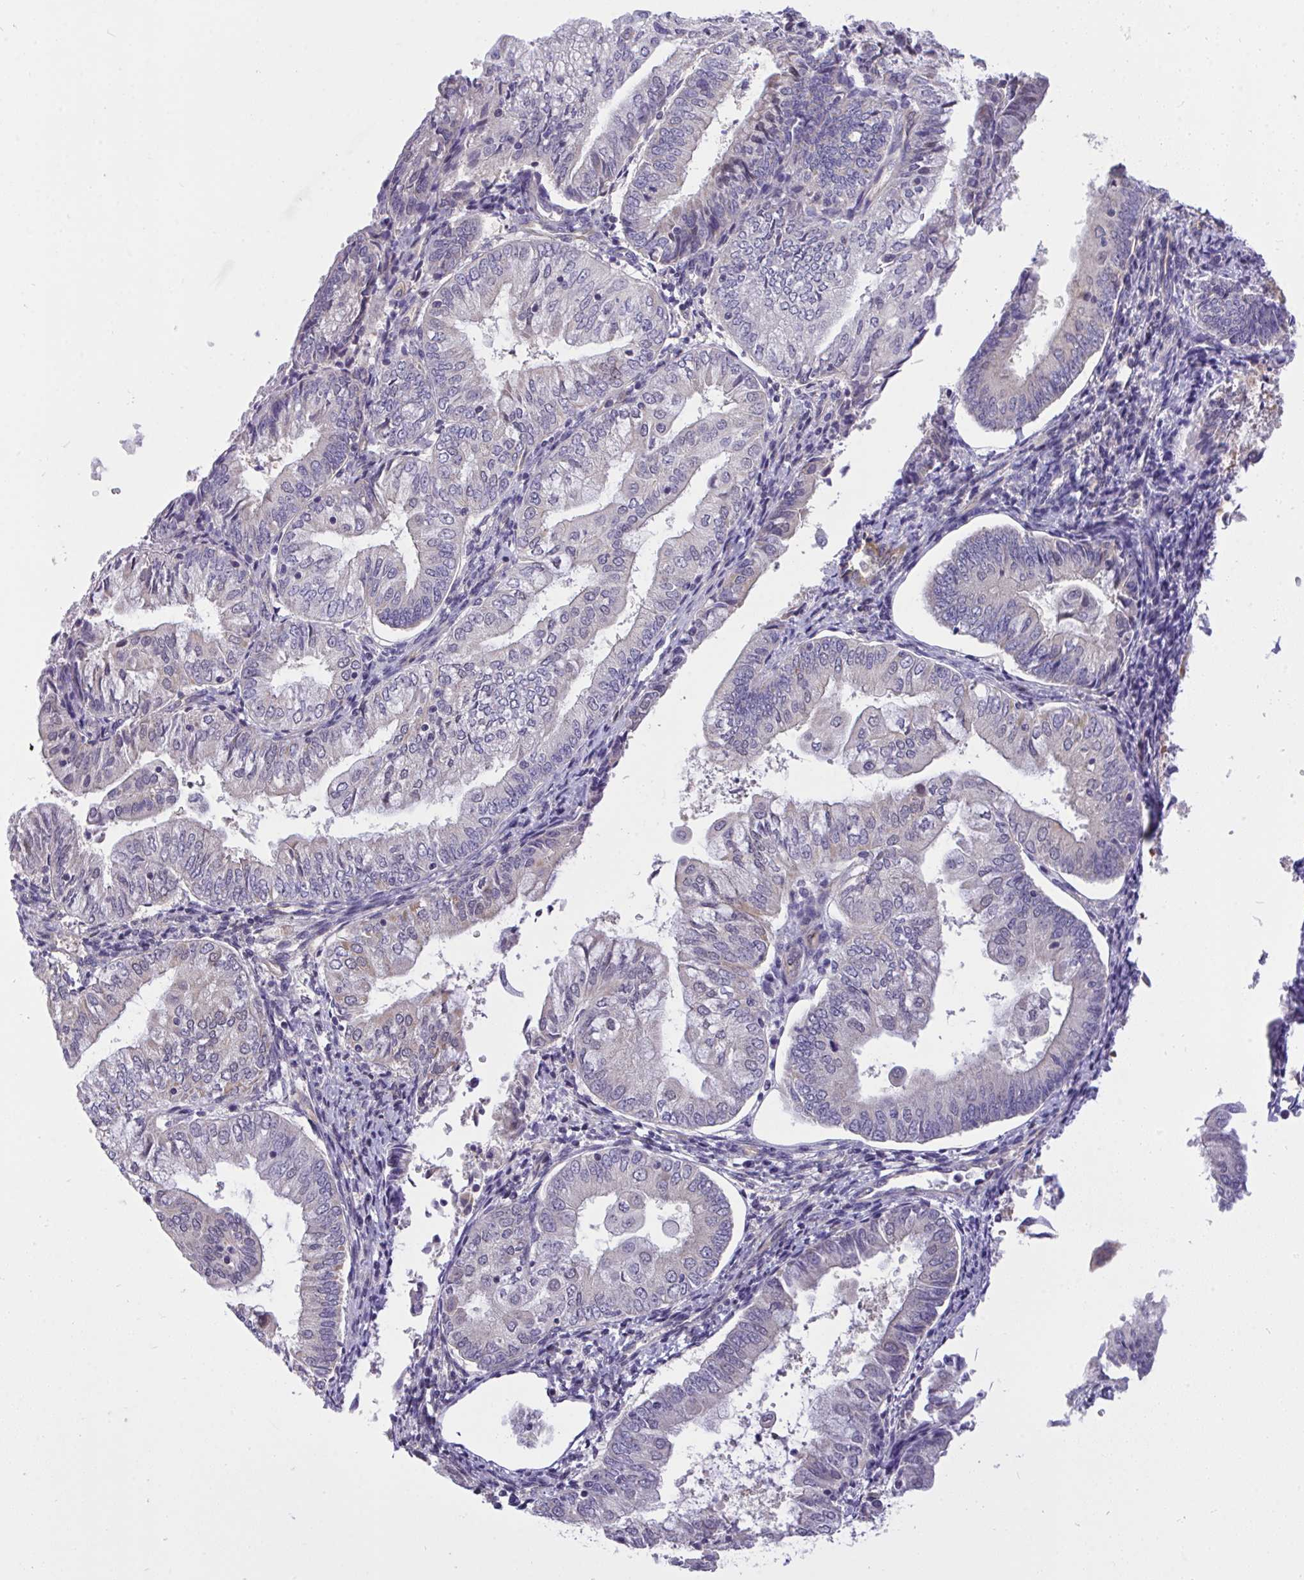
{"staining": {"intensity": "weak", "quantity": "<25%", "location": "cytoplasmic/membranous"}, "tissue": "endometrial cancer", "cell_type": "Tumor cells", "image_type": "cancer", "snomed": [{"axis": "morphology", "description": "Adenocarcinoma, NOS"}, {"axis": "topography", "description": "Endometrium"}], "caption": "This photomicrograph is of endometrial adenocarcinoma stained with IHC to label a protein in brown with the nuclei are counter-stained blue. There is no positivity in tumor cells.", "gene": "C19orf54", "patient": {"sex": "female", "age": 55}}